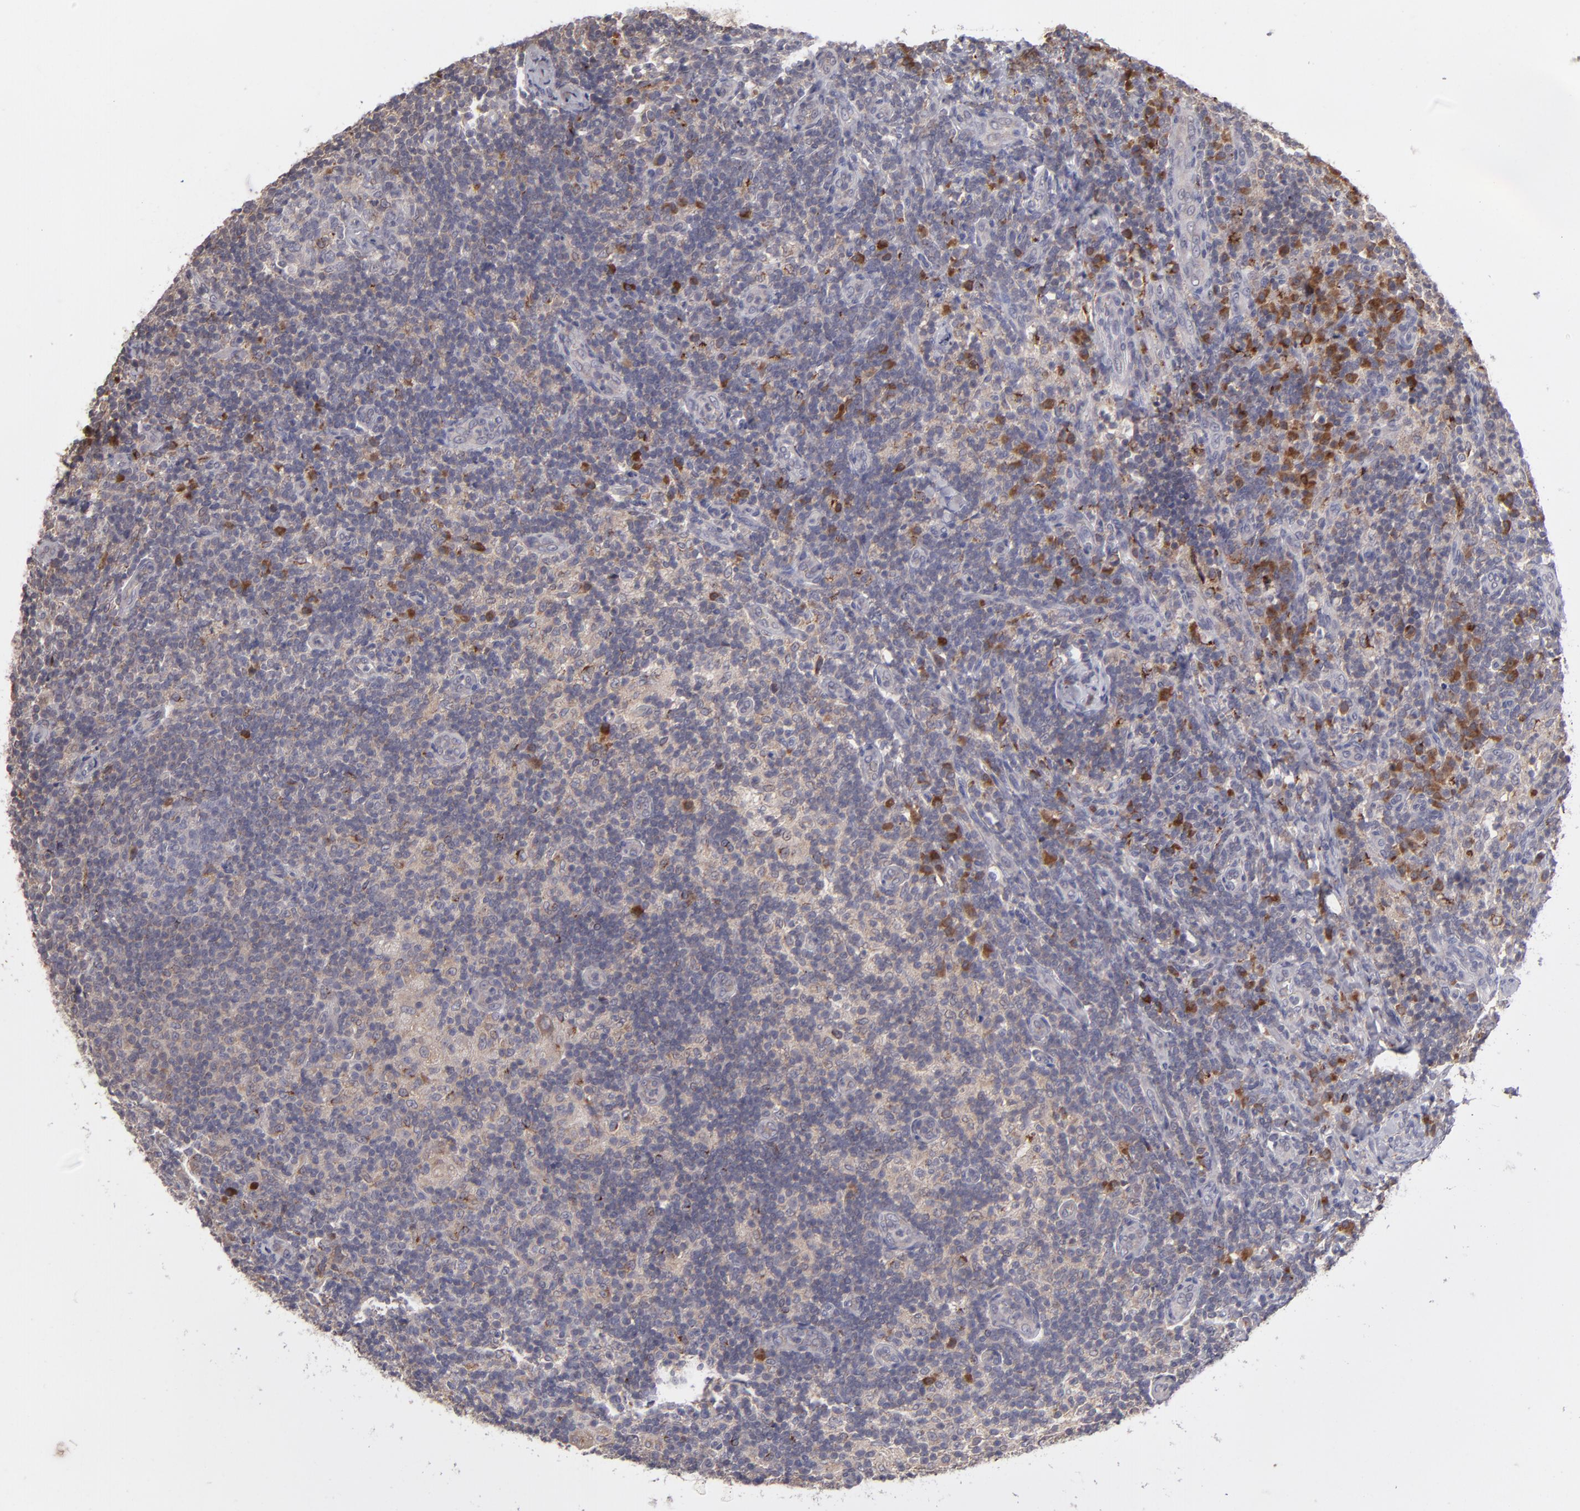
{"staining": {"intensity": "moderate", "quantity": "<25%", "location": "cytoplasmic/membranous"}, "tissue": "lymph node", "cell_type": "Germinal center cells", "image_type": "normal", "snomed": [{"axis": "morphology", "description": "Normal tissue, NOS"}, {"axis": "morphology", "description": "Inflammation, NOS"}, {"axis": "topography", "description": "Lymph node"}], "caption": "An immunohistochemistry micrograph of normal tissue is shown. Protein staining in brown labels moderate cytoplasmic/membranous positivity in lymph node within germinal center cells.", "gene": "IL12A", "patient": {"sex": "male", "age": 46}}